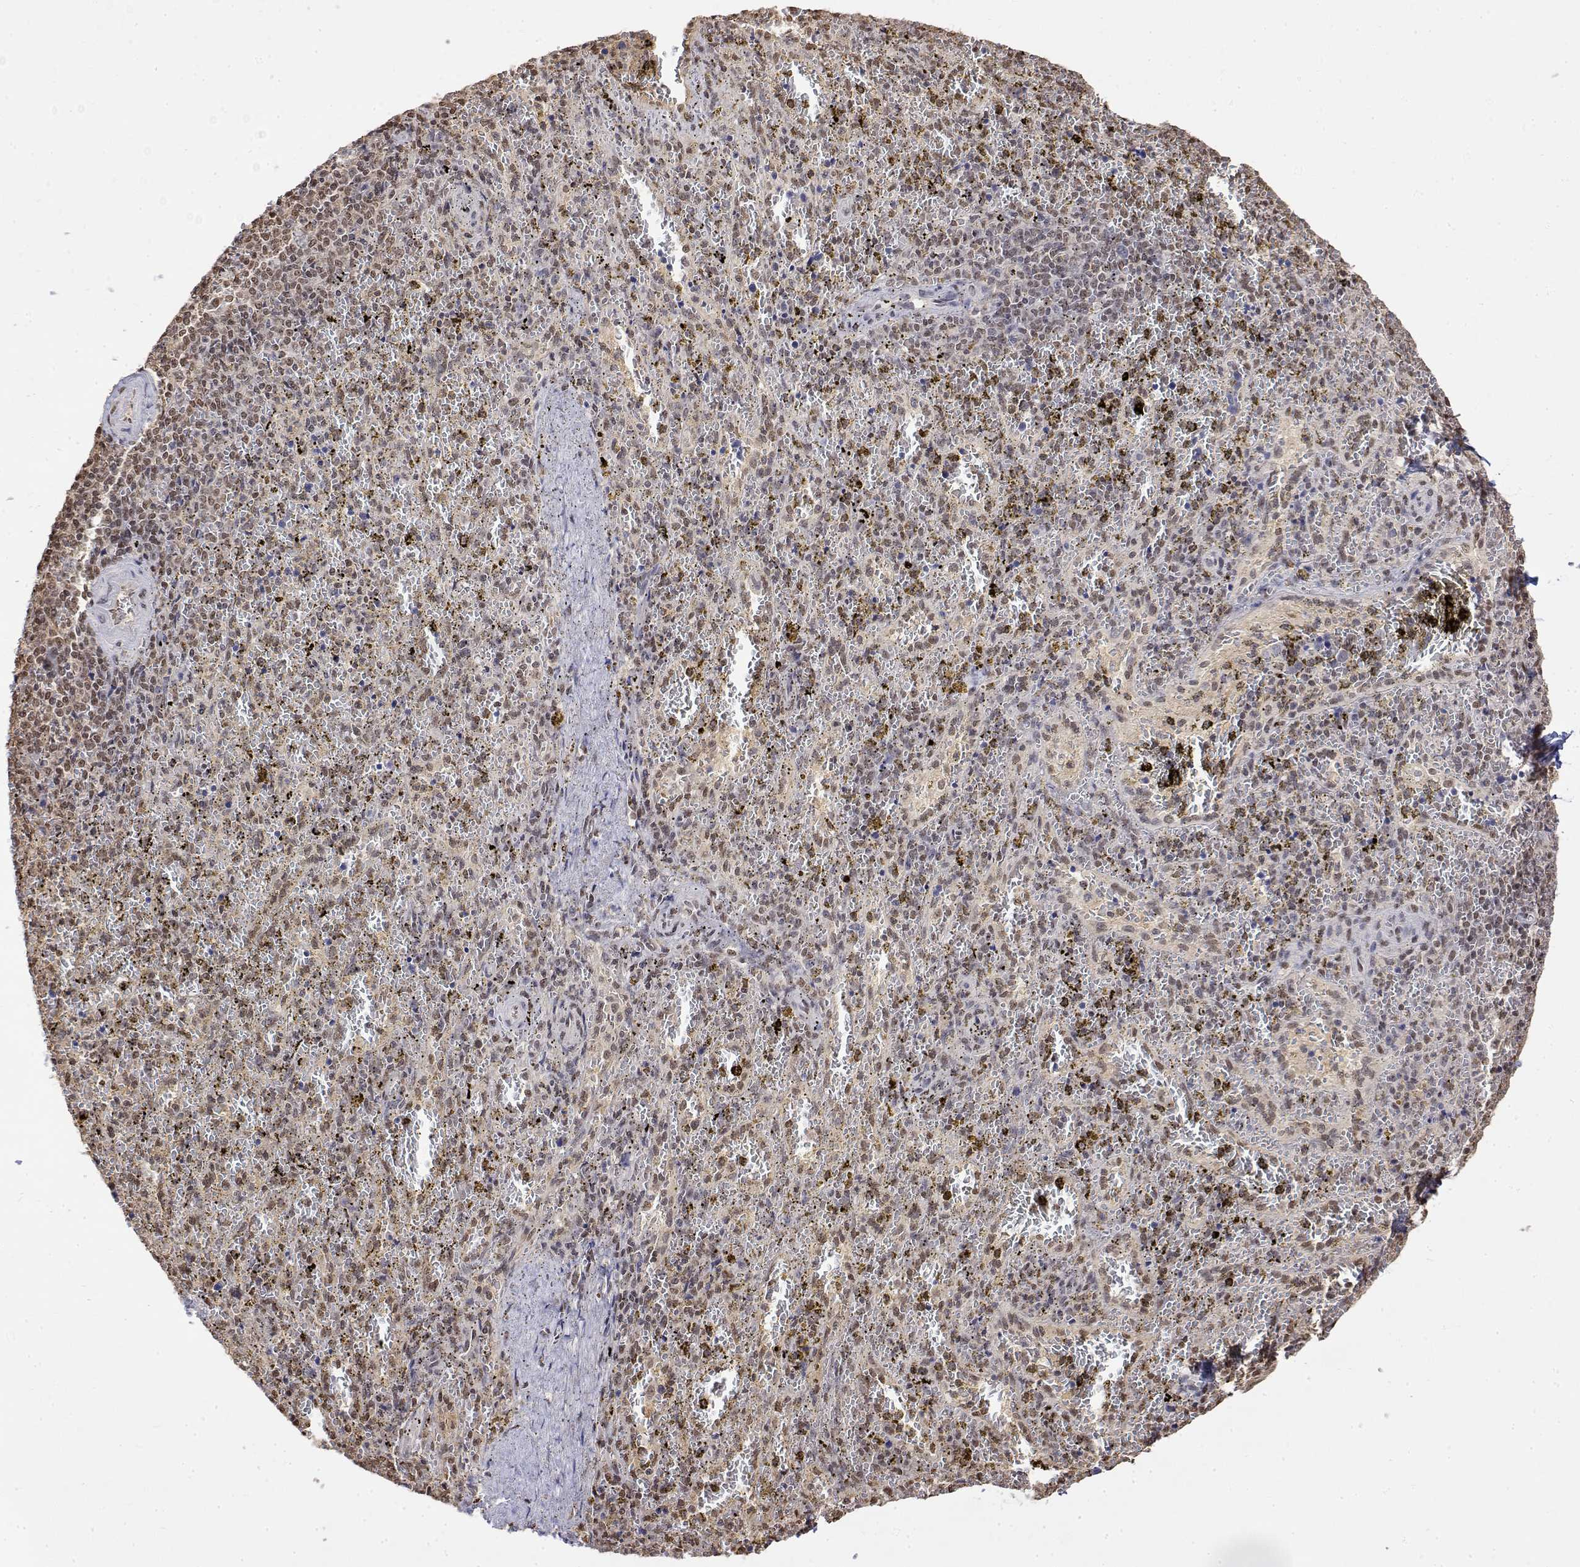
{"staining": {"intensity": "weak", "quantity": ">75%", "location": "nuclear"}, "tissue": "spleen", "cell_type": "Cells in red pulp", "image_type": "normal", "snomed": [{"axis": "morphology", "description": "Normal tissue, NOS"}, {"axis": "topography", "description": "Spleen"}], "caption": "A micrograph showing weak nuclear staining in approximately >75% of cells in red pulp in unremarkable spleen, as visualized by brown immunohistochemical staining.", "gene": "TPI1", "patient": {"sex": "female", "age": 50}}